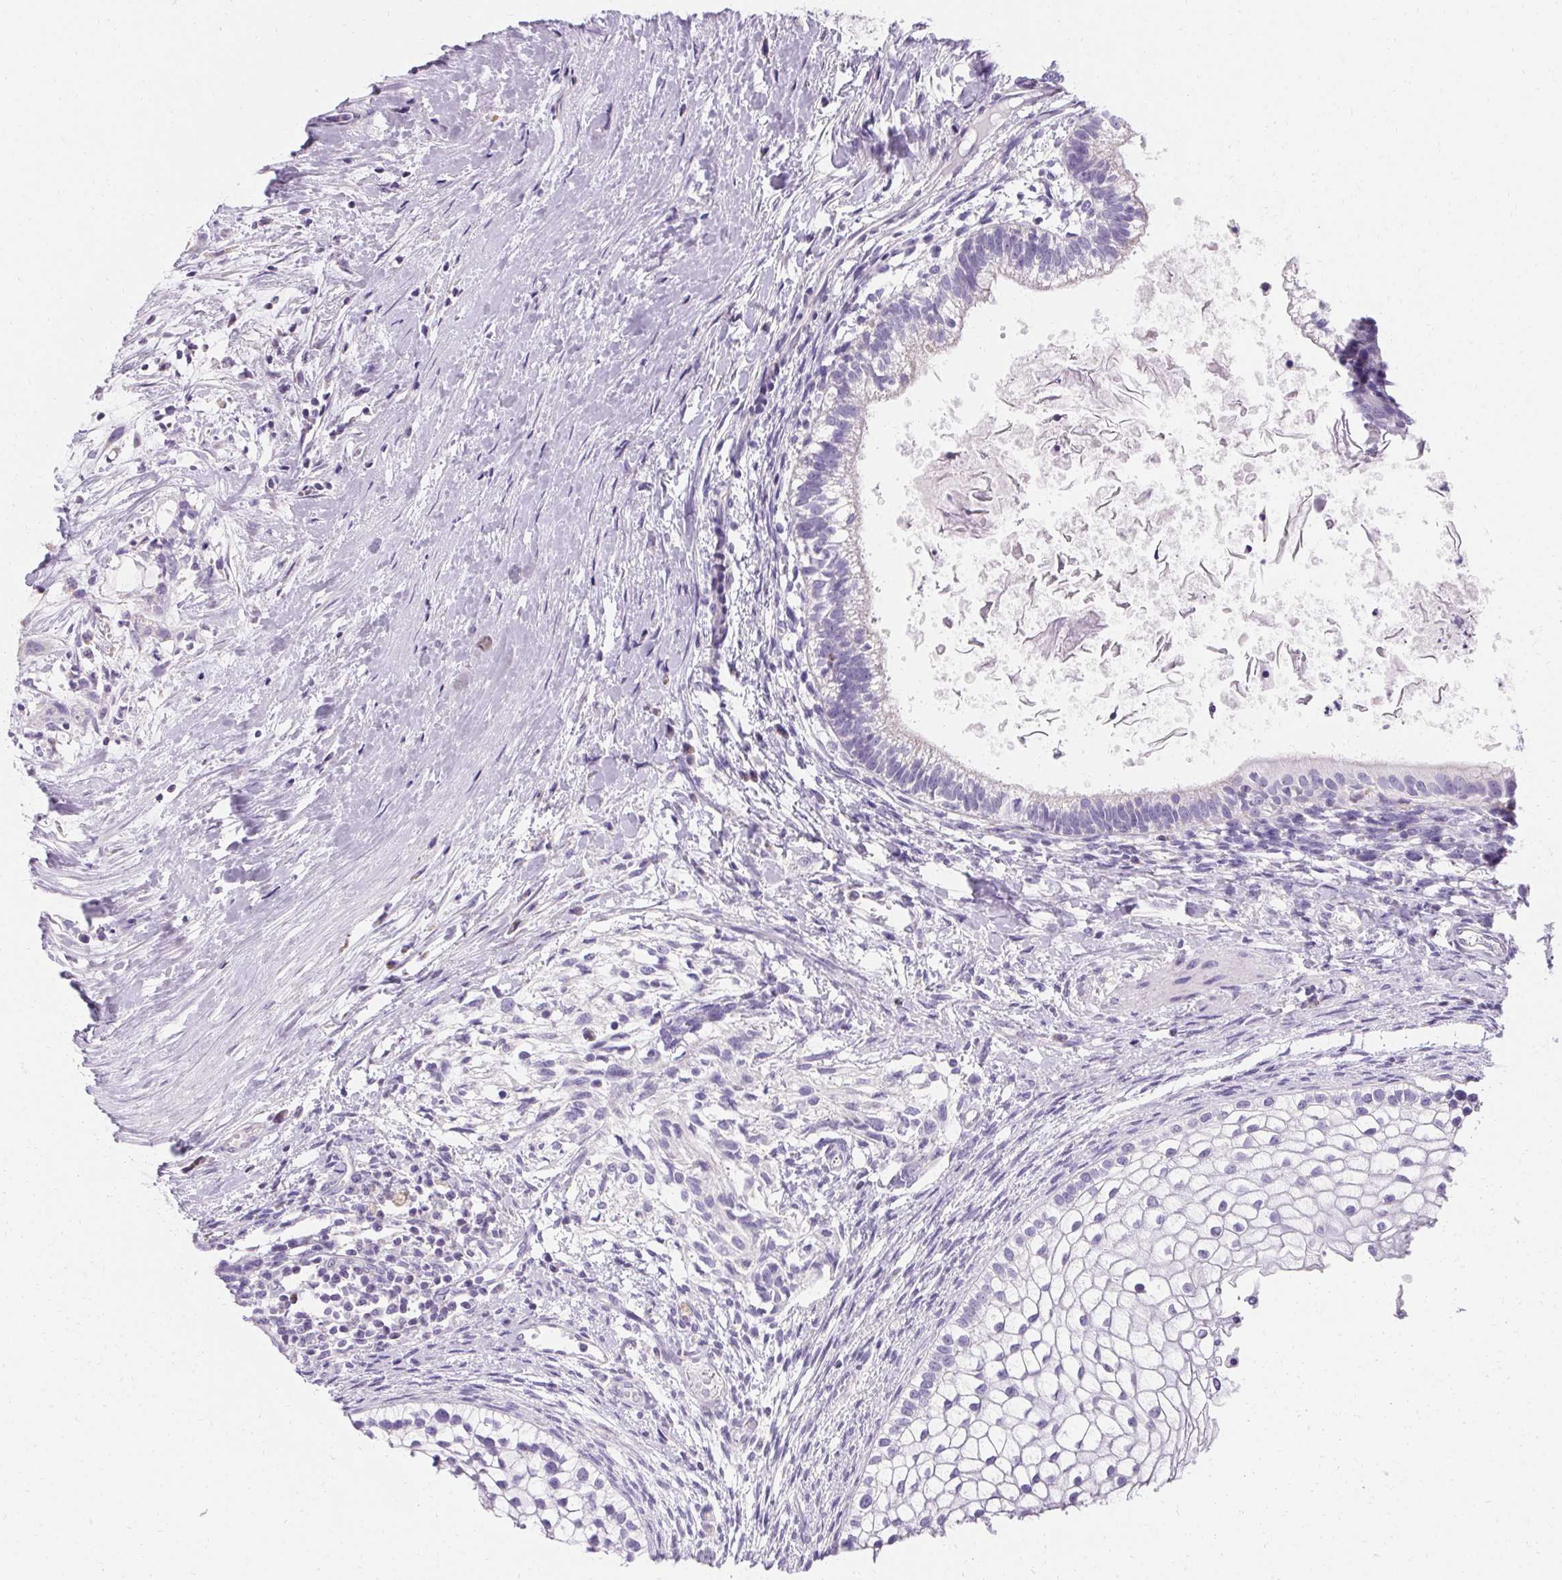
{"staining": {"intensity": "negative", "quantity": "none", "location": "none"}, "tissue": "testis cancer", "cell_type": "Tumor cells", "image_type": "cancer", "snomed": [{"axis": "morphology", "description": "Carcinoma, Embryonal, NOS"}, {"axis": "topography", "description": "Testis"}], "caption": "Immunohistochemical staining of embryonal carcinoma (testis) shows no significant staining in tumor cells.", "gene": "ASGR2", "patient": {"sex": "male", "age": 37}}